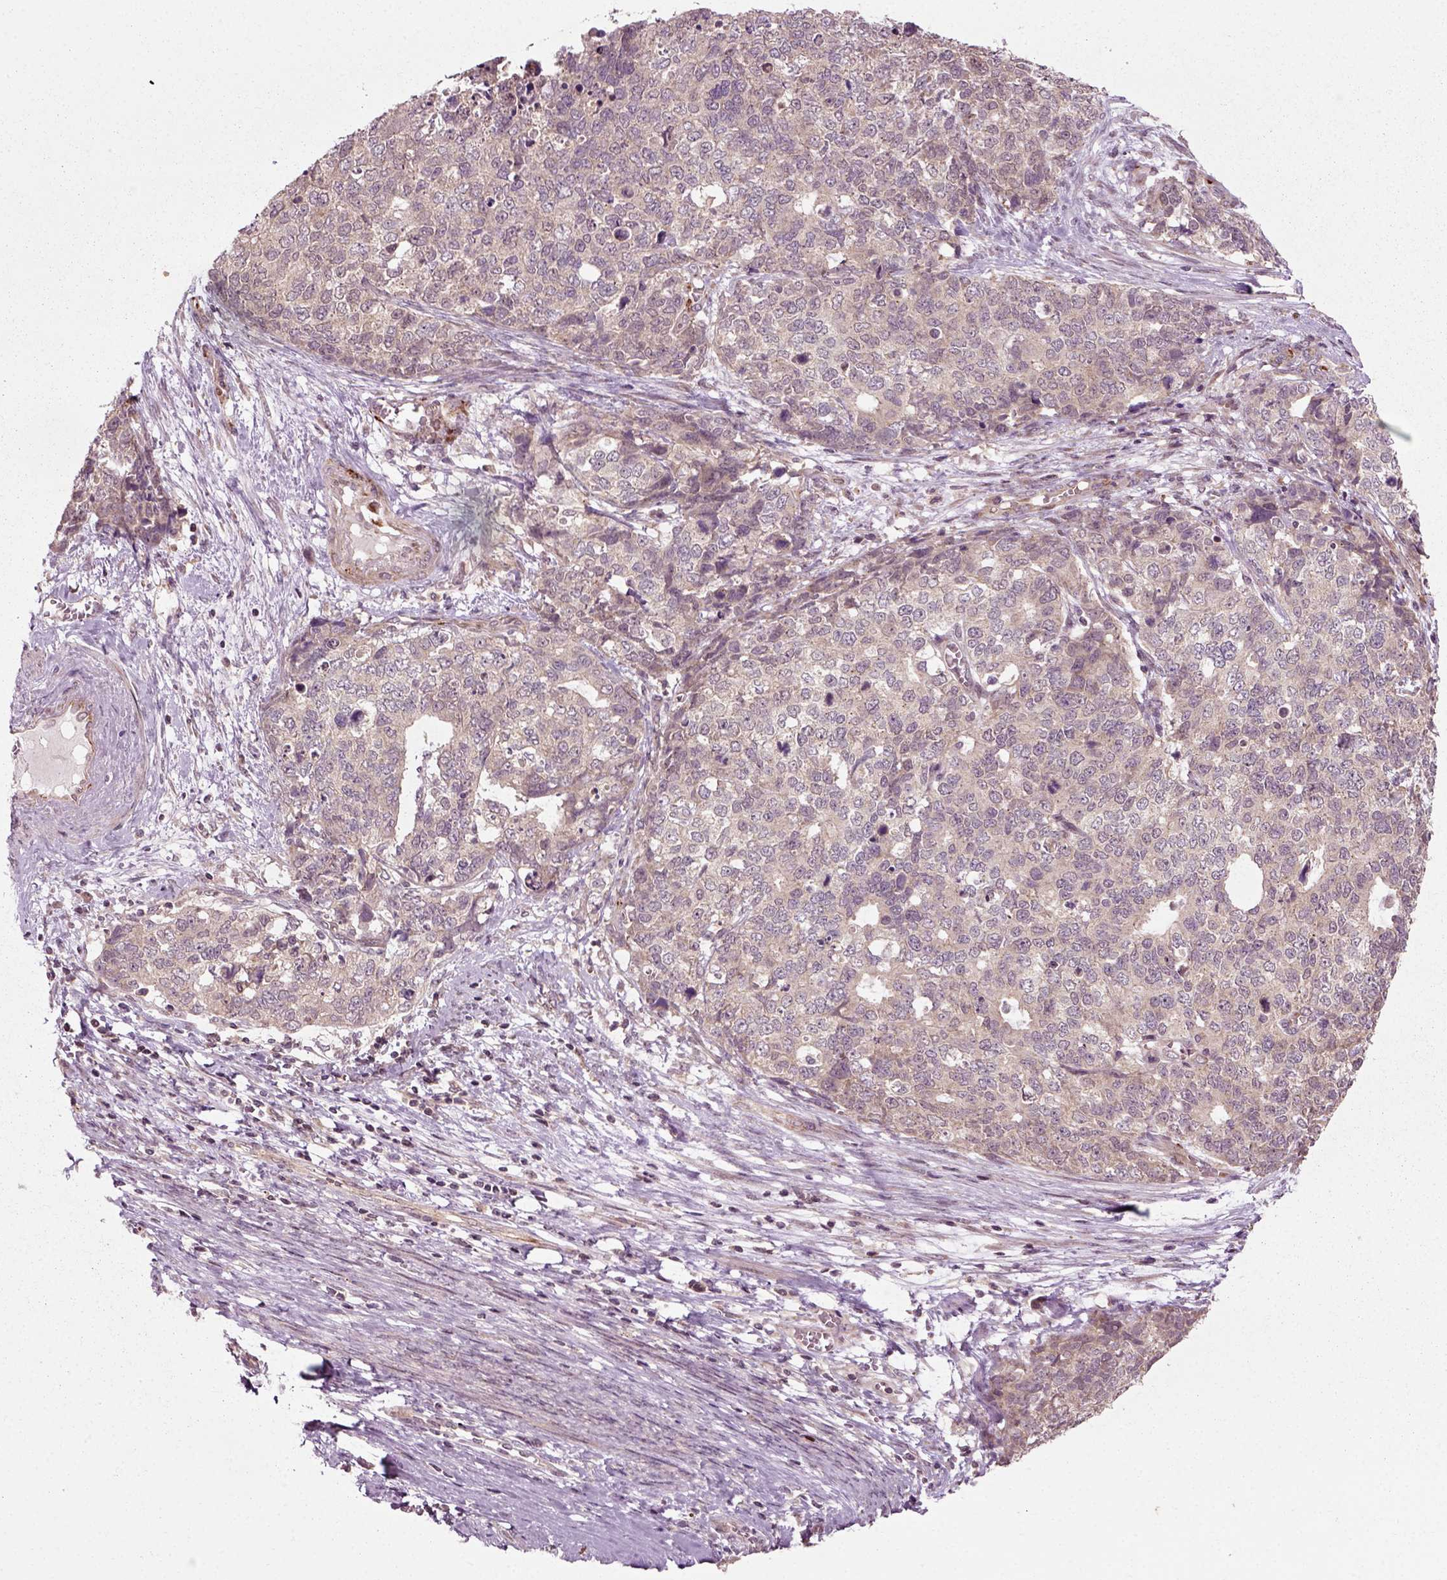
{"staining": {"intensity": "weak", "quantity": "25%-75%", "location": "cytoplasmic/membranous"}, "tissue": "cervical cancer", "cell_type": "Tumor cells", "image_type": "cancer", "snomed": [{"axis": "morphology", "description": "Squamous cell carcinoma, NOS"}, {"axis": "topography", "description": "Cervix"}], "caption": "A photomicrograph showing weak cytoplasmic/membranous positivity in about 25%-75% of tumor cells in cervical squamous cell carcinoma, as visualized by brown immunohistochemical staining.", "gene": "PLCD3", "patient": {"sex": "female", "age": 63}}